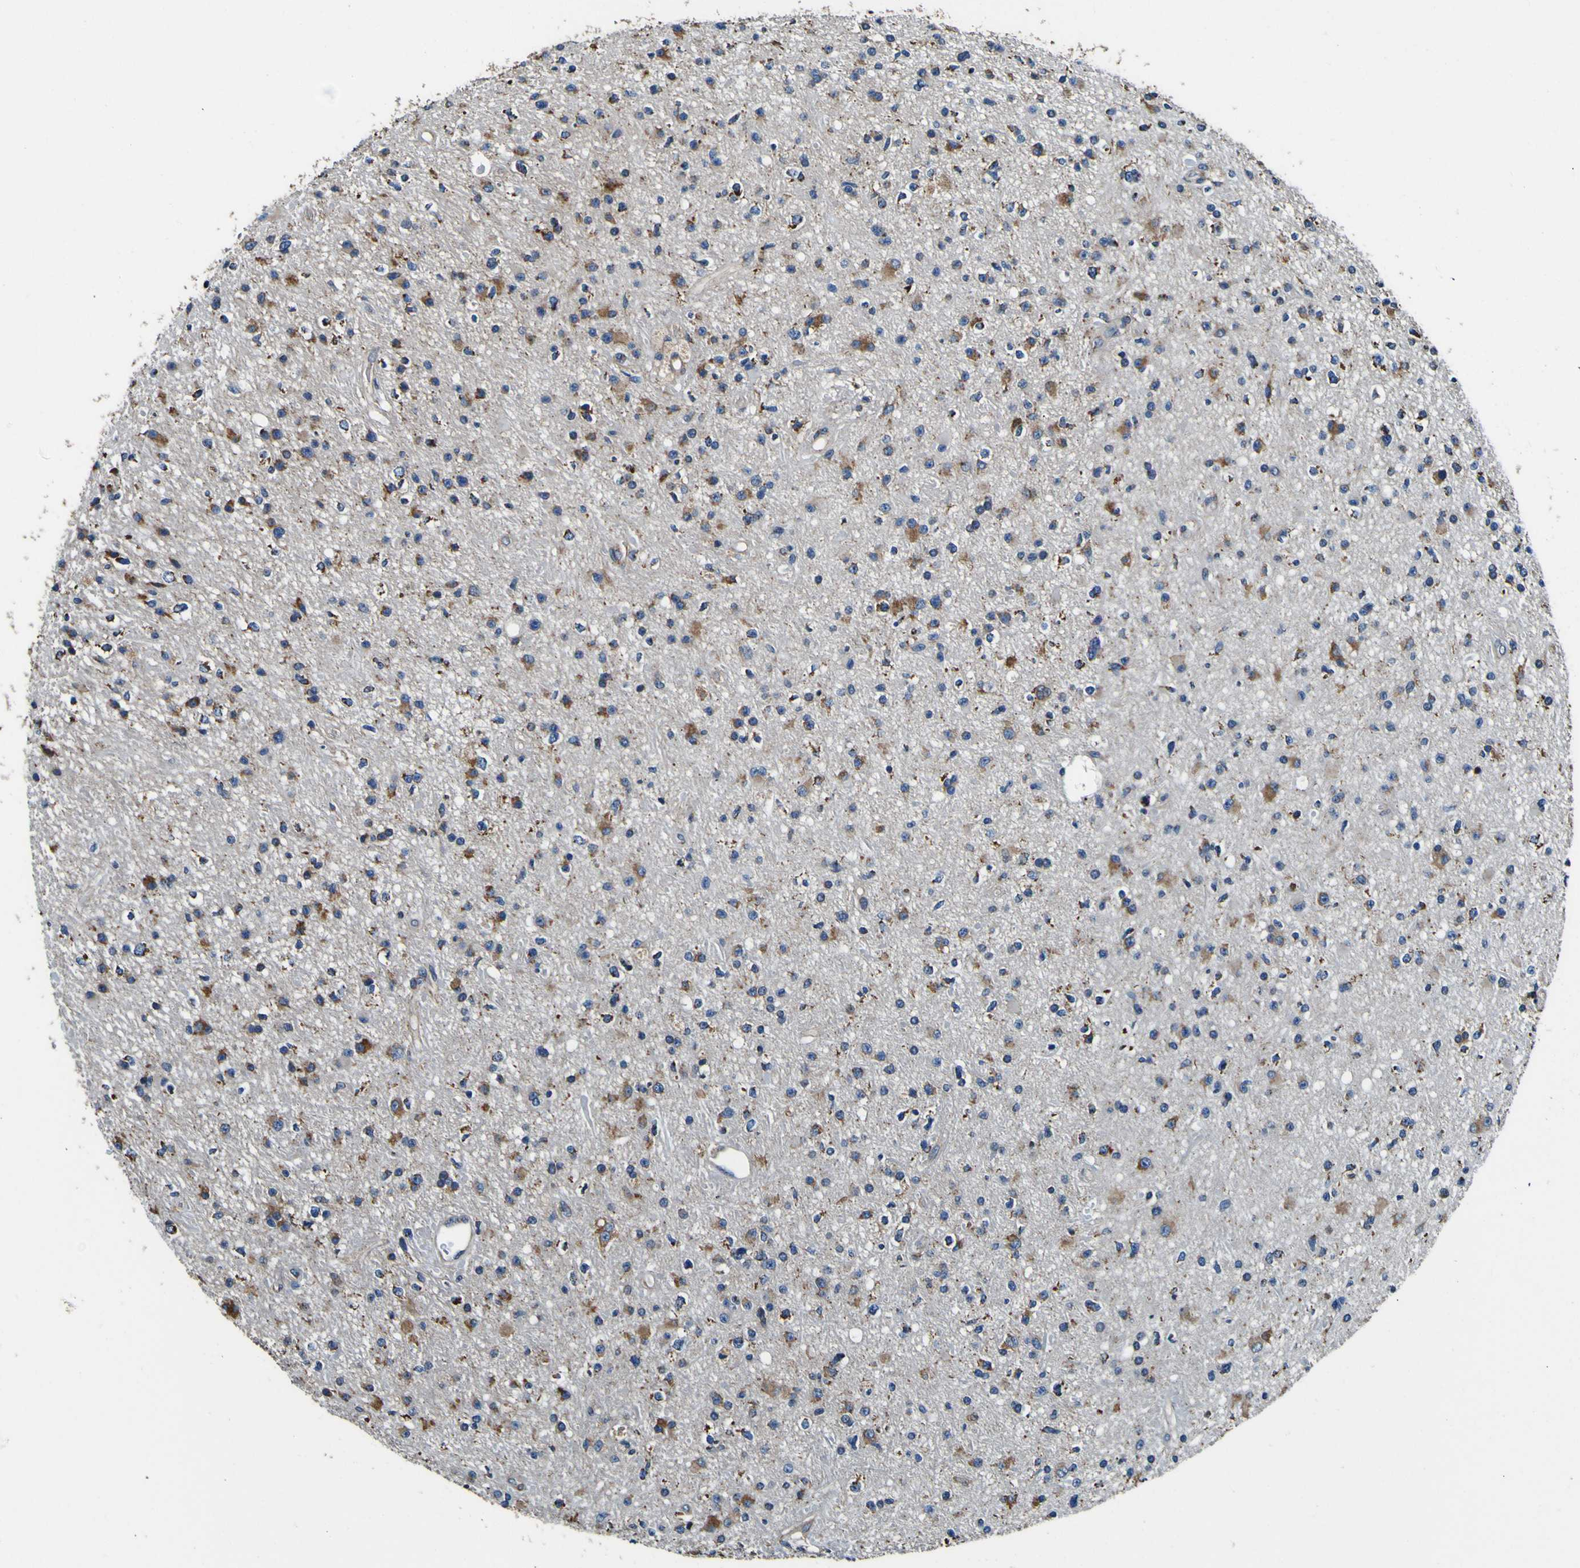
{"staining": {"intensity": "moderate", "quantity": "25%-75%", "location": "cytoplasmic/membranous"}, "tissue": "glioma", "cell_type": "Tumor cells", "image_type": "cancer", "snomed": [{"axis": "morphology", "description": "Glioma, malignant, High grade"}, {"axis": "topography", "description": "Brain"}], "caption": "Protein staining by immunohistochemistry displays moderate cytoplasmic/membranous expression in approximately 25%-75% of tumor cells in high-grade glioma (malignant).", "gene": "INPP5A", "patient": {"sex": "male", "age": 33}}